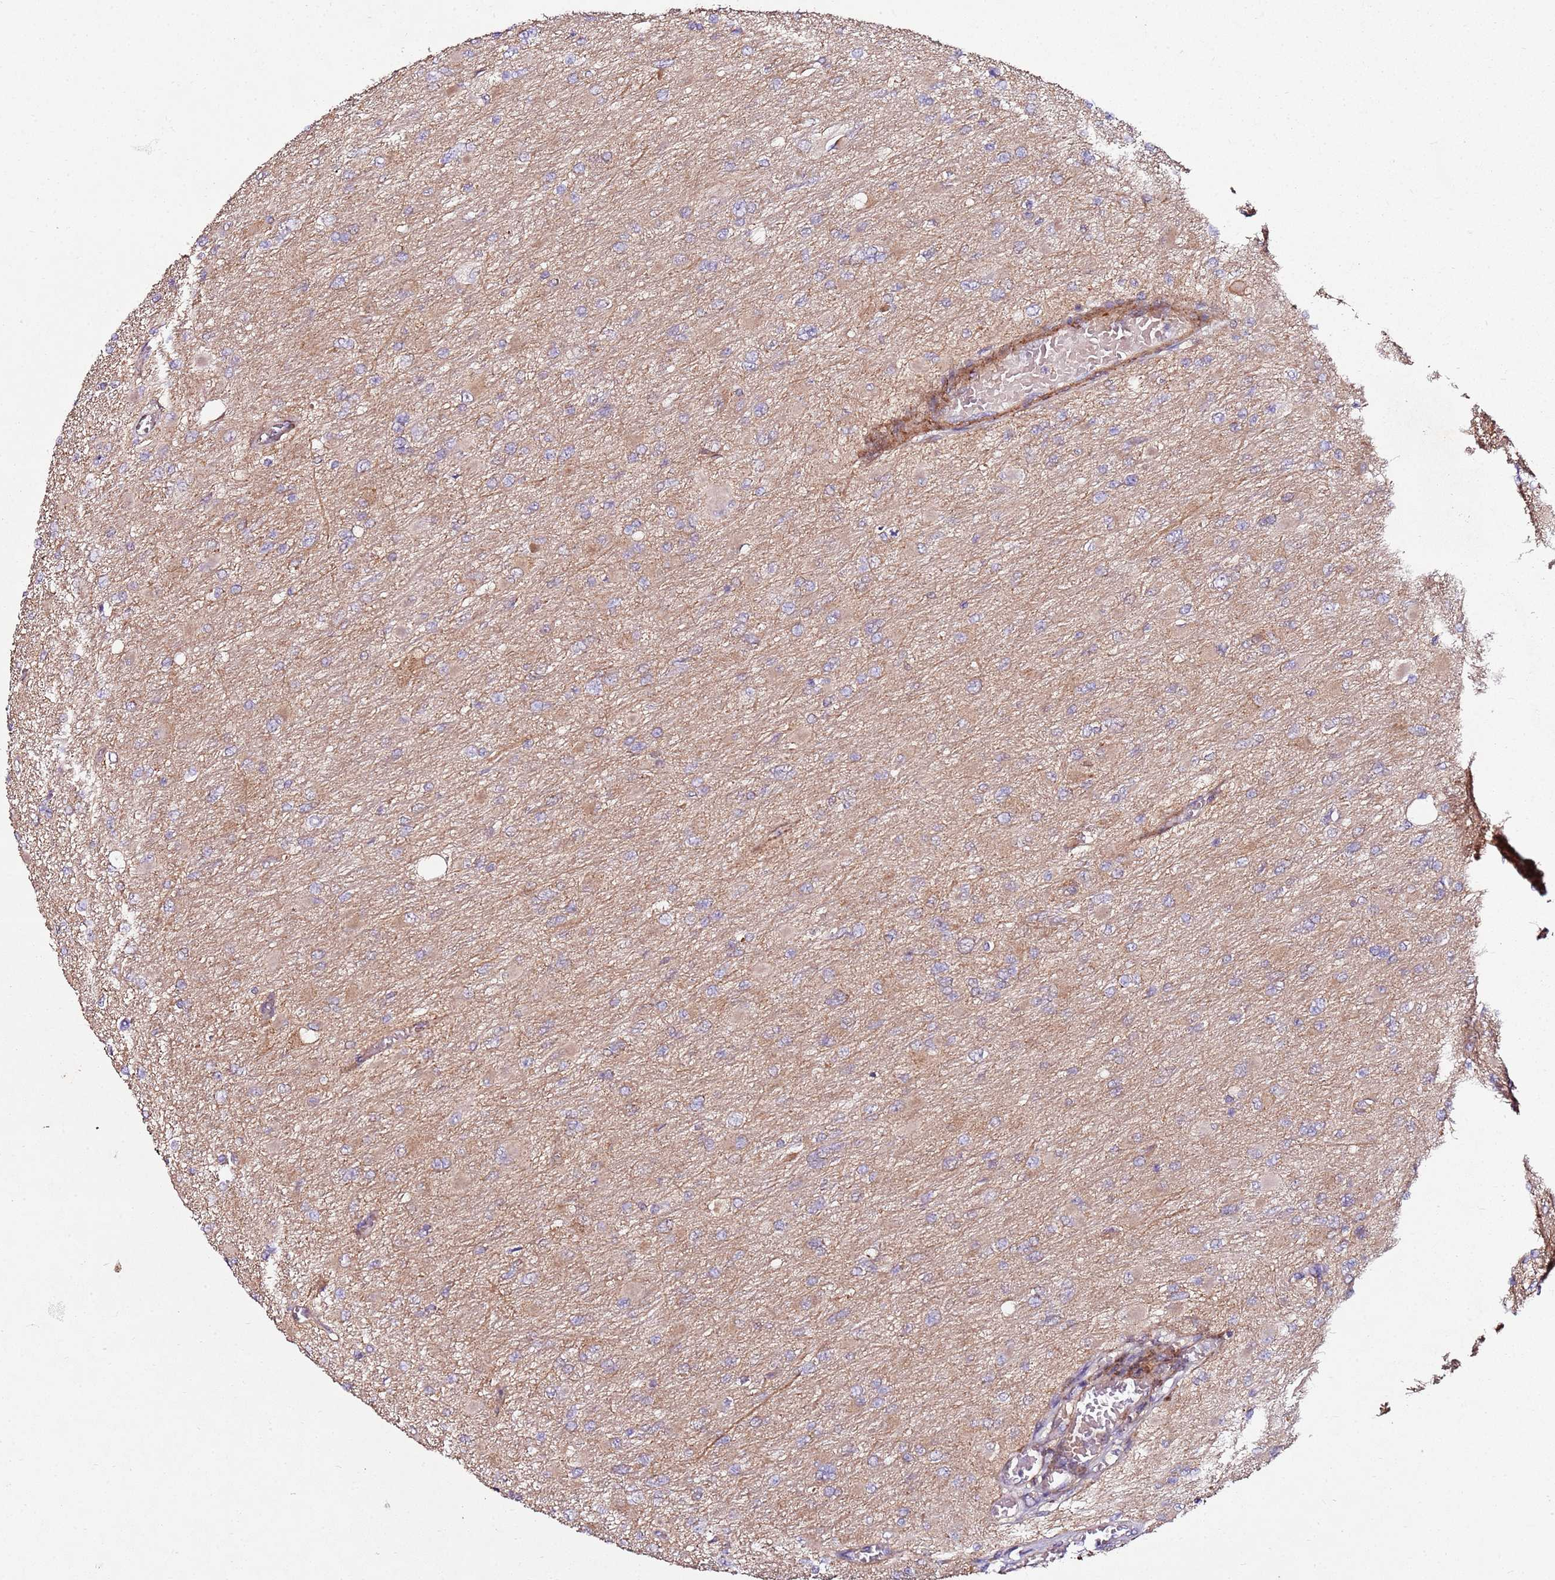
{"staining": {"intensity": "moderate", "quantity": "<25%", "location": "cytoplasmic/membranous"}, "tissue": "glioma", "cell_type": "Tumor cells", "image_type": "cancer", "snomed": [{"axis": "morphology", "description": "Glioma, malignant, High grade"}, {"axis": "topography", "description": "Cerebral cortex"}], "caption": "This photomicrograph demonstrates IHC staining of malignant glioma (high-grade), with low moderate cytoplasmic/membranous expression in approximately <25% of tumor cells.", "gene": "KRTAP21-3", "patient": {"sex": "female", "age": 36}}